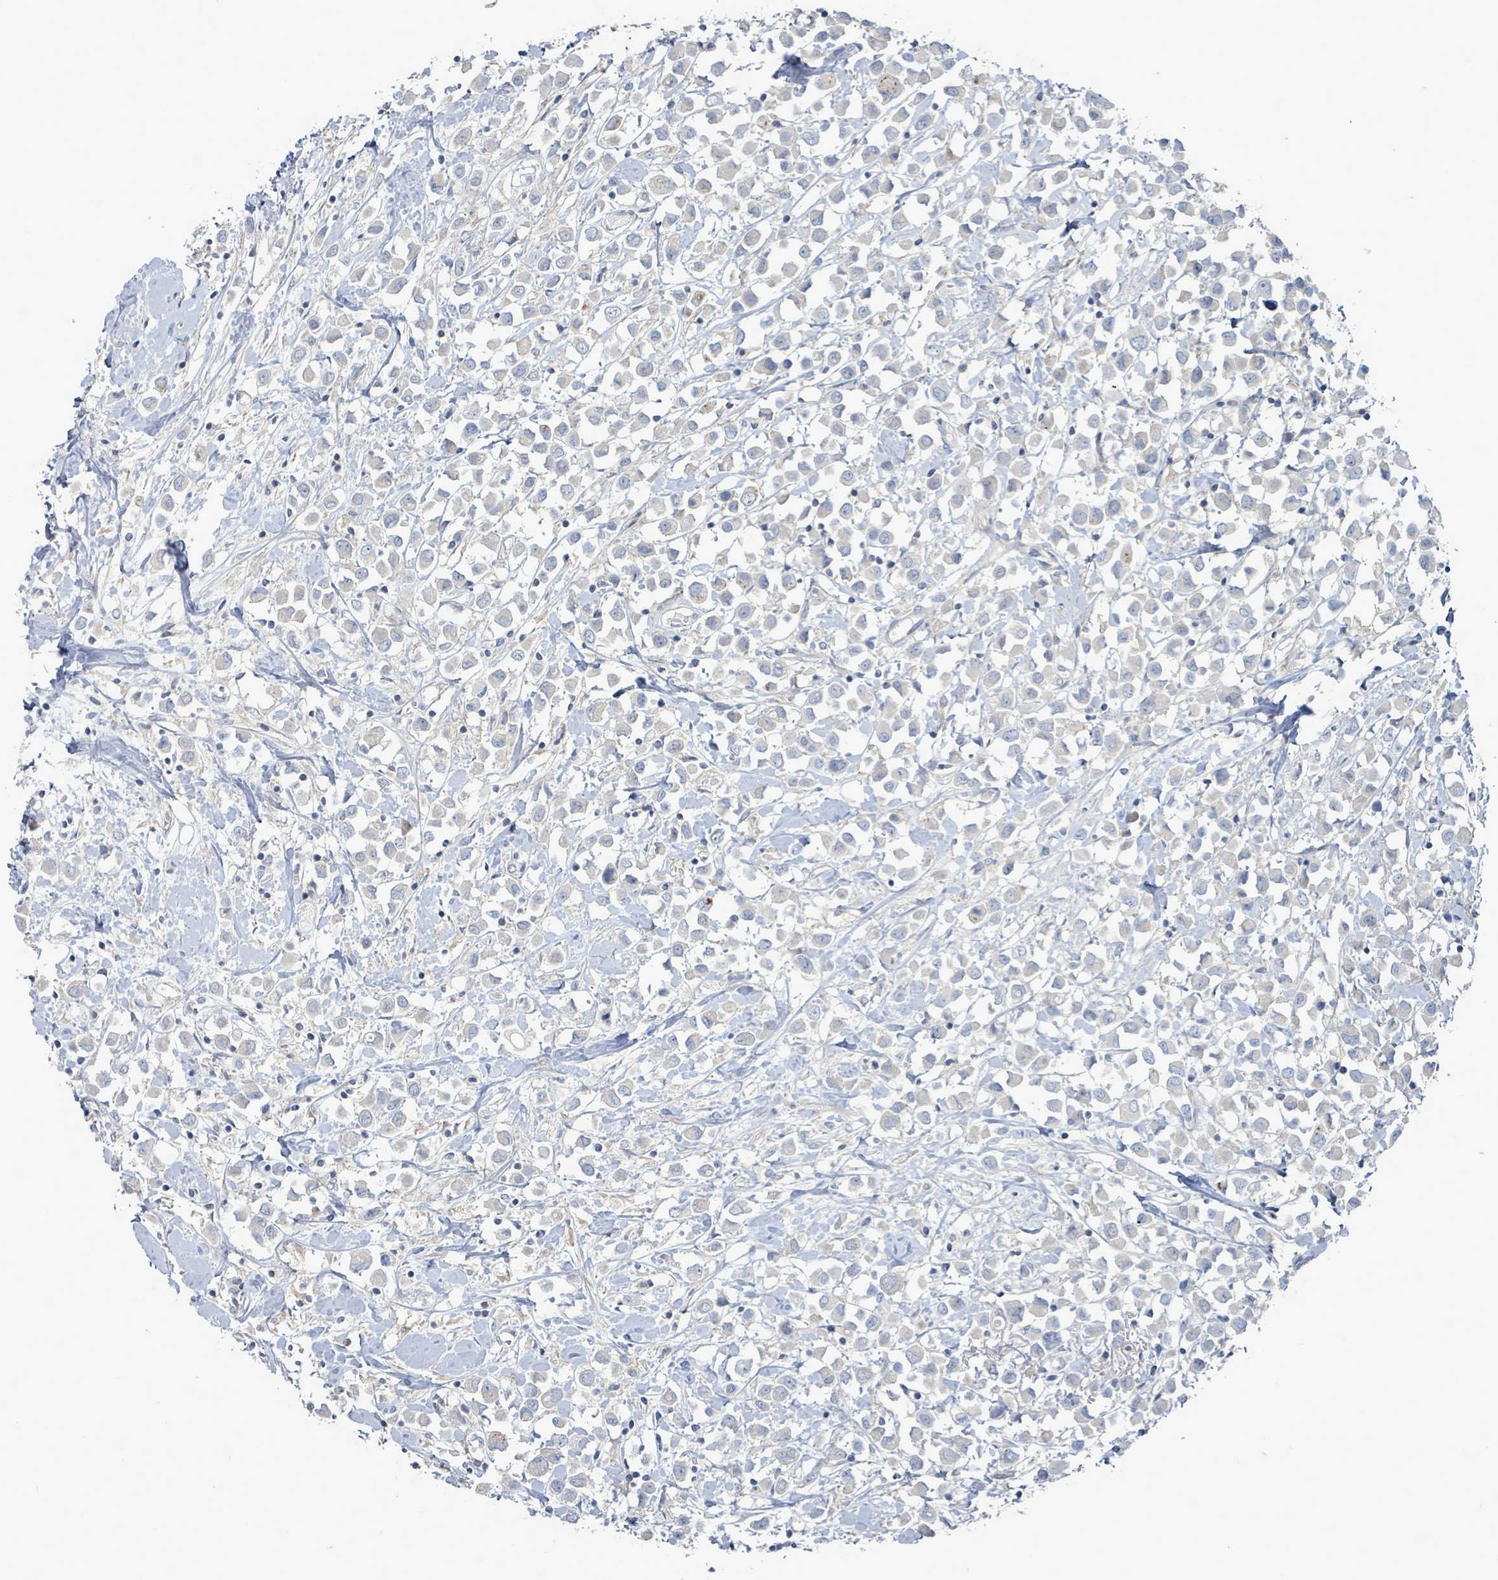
{"staining": {"intensity": "negative", "quantity": "none", "location": "none"}, "tissue": "breast cancer", "cell_type": "Tumor cells", "image_type": "cancer", "snomed": [{"axis": "morphology", "description": "Duct carcinoma"}, {"axis": "topography", "description": "Breast"}], "caption": "Micrograph shows no protein staining in tumor cells of breast cancer tissue.", "gene": "ARGFX", "patient": {"sex": "female", "age": 61}}